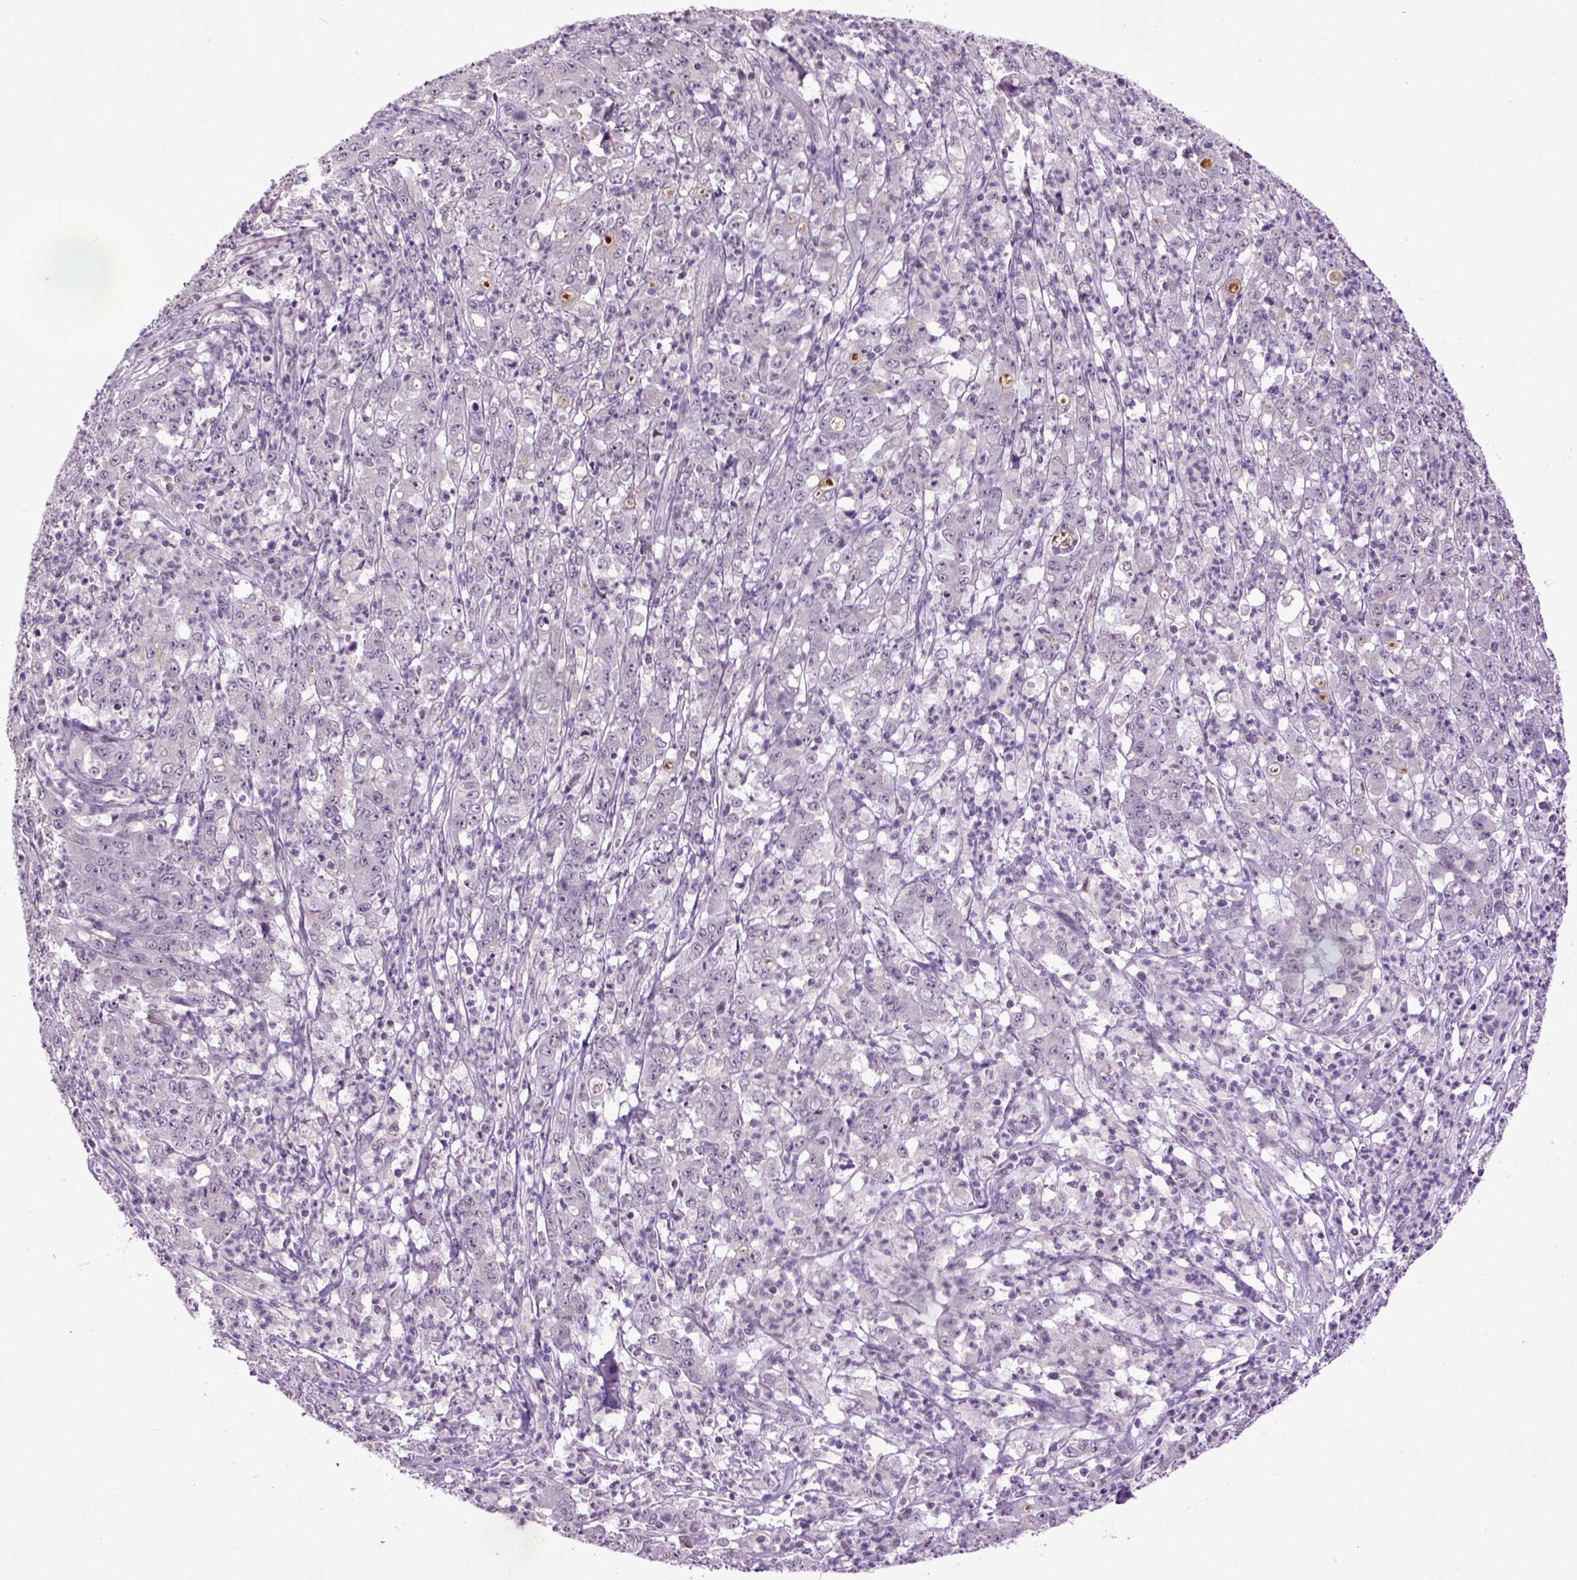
{"staining": {"intensity": "negative", "quantity": "none", "location": "none"}, "tissue": "stomach cancer", "cell_type": "Tumor cells", "image_type": "cancer", "snomed": [{"axis": "morphology", "description": "Adenocarcinoma, NOS"}, {"axis": "topography", "description": "Stomach, lower"}], "caption": "Immunohistochemistry (IHC) histopathology image of neoplastic tissue: adenocarcinoma (stomach) stained with DAB shows no significant protein staining in tumor cells.", "gene": "EMILIN3", "patient": {"sex": "female", "age": 71}}